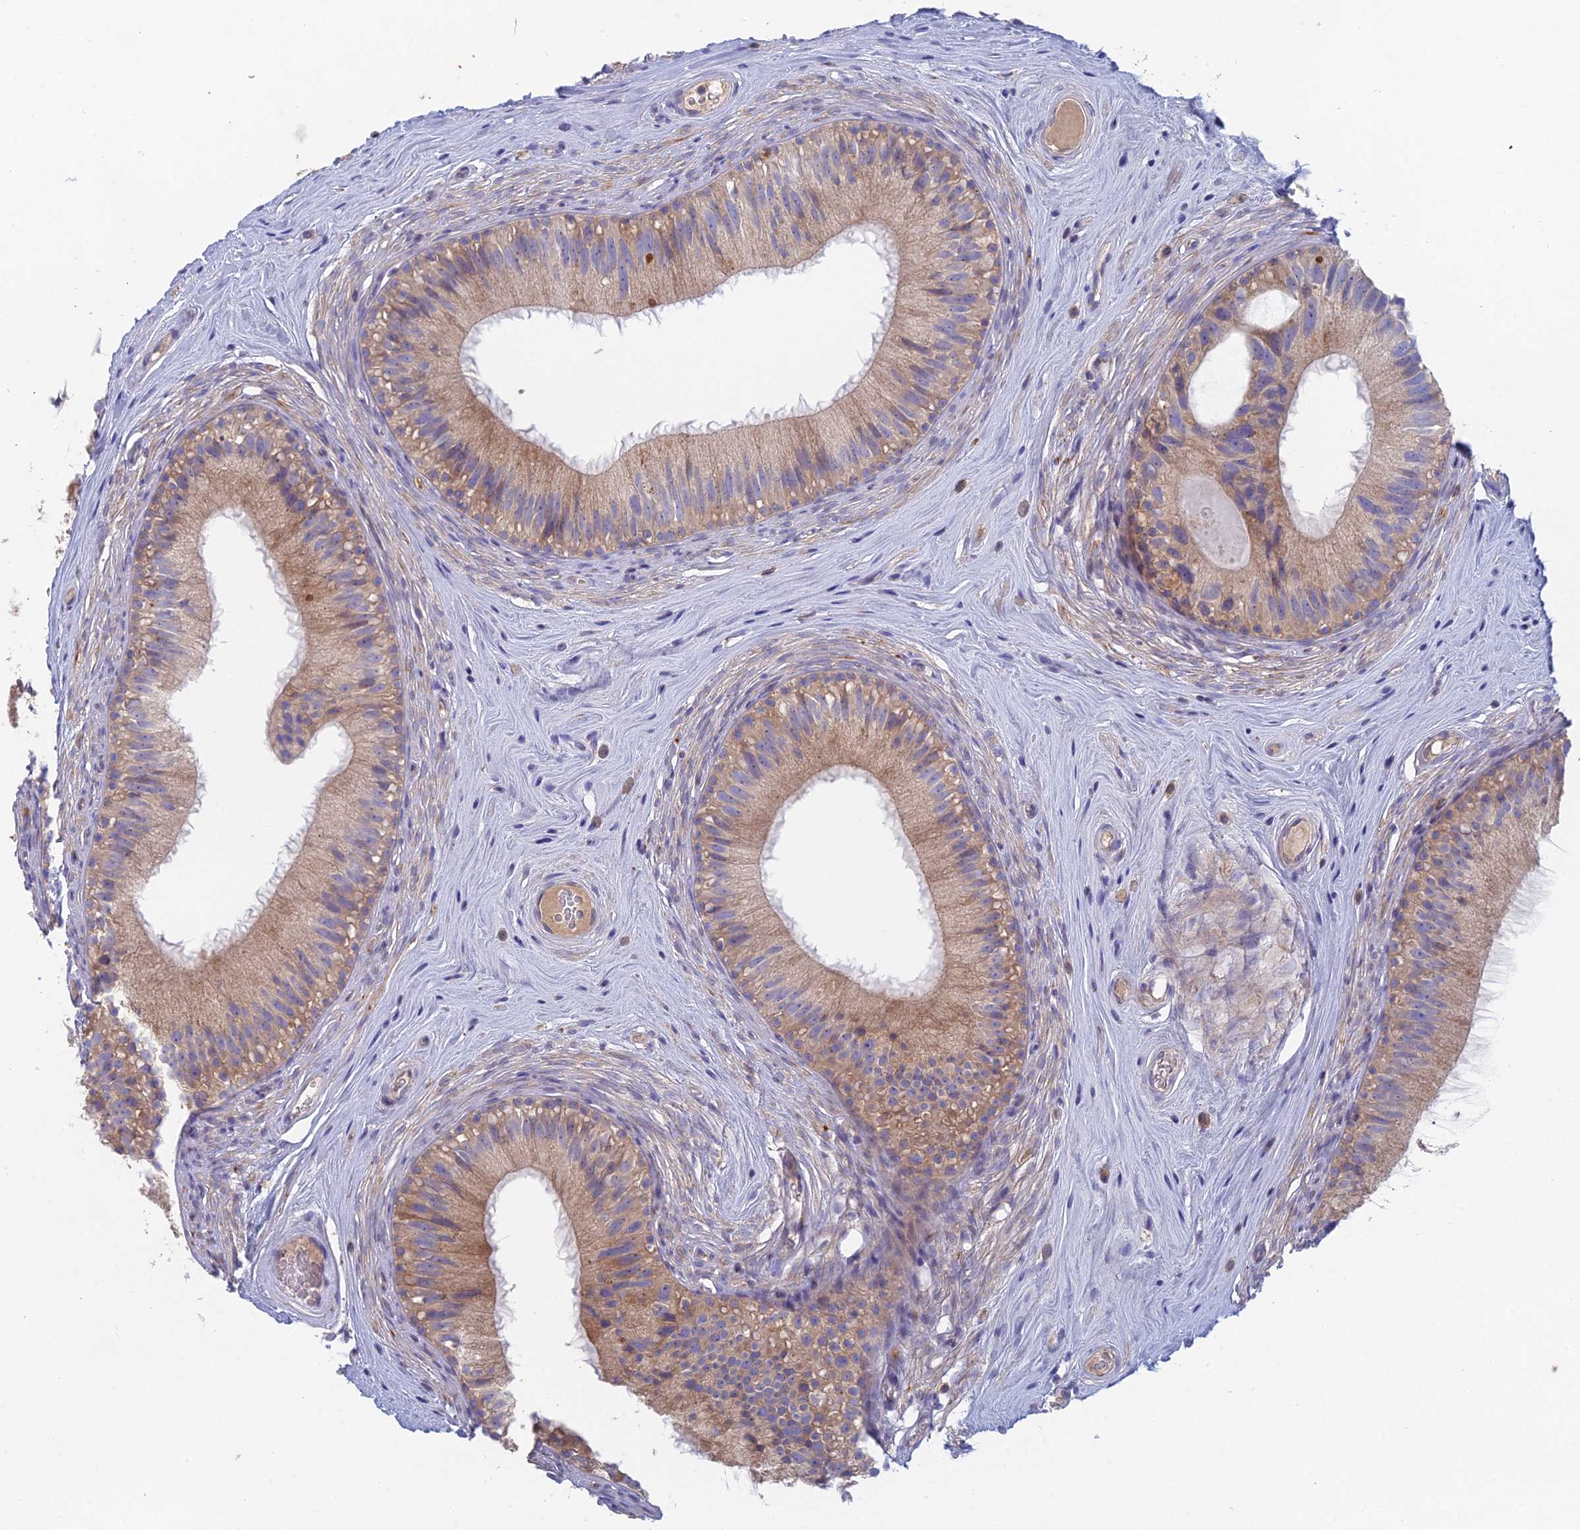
{"staining": {"intensity": "weak", "quantity": ">75%", "location": "cytoplasmic/membranous"}, "tissue": "epididymis", "cell_type": "Glandular cells", "image_type": "normal", "snomed": [{"axis": "morphology", "description": "Normal tissue, NOS"}, {"axis": "topography", "description": "Epididymis"}], "caption": "Brown immunohistochemical staining in normal human epididymis displays weak cytoplasmic/membranous staining in approximately >75% of glandular cells.", "gene": "IFTAP", "patient": {"sex": "male", "age": 45}}